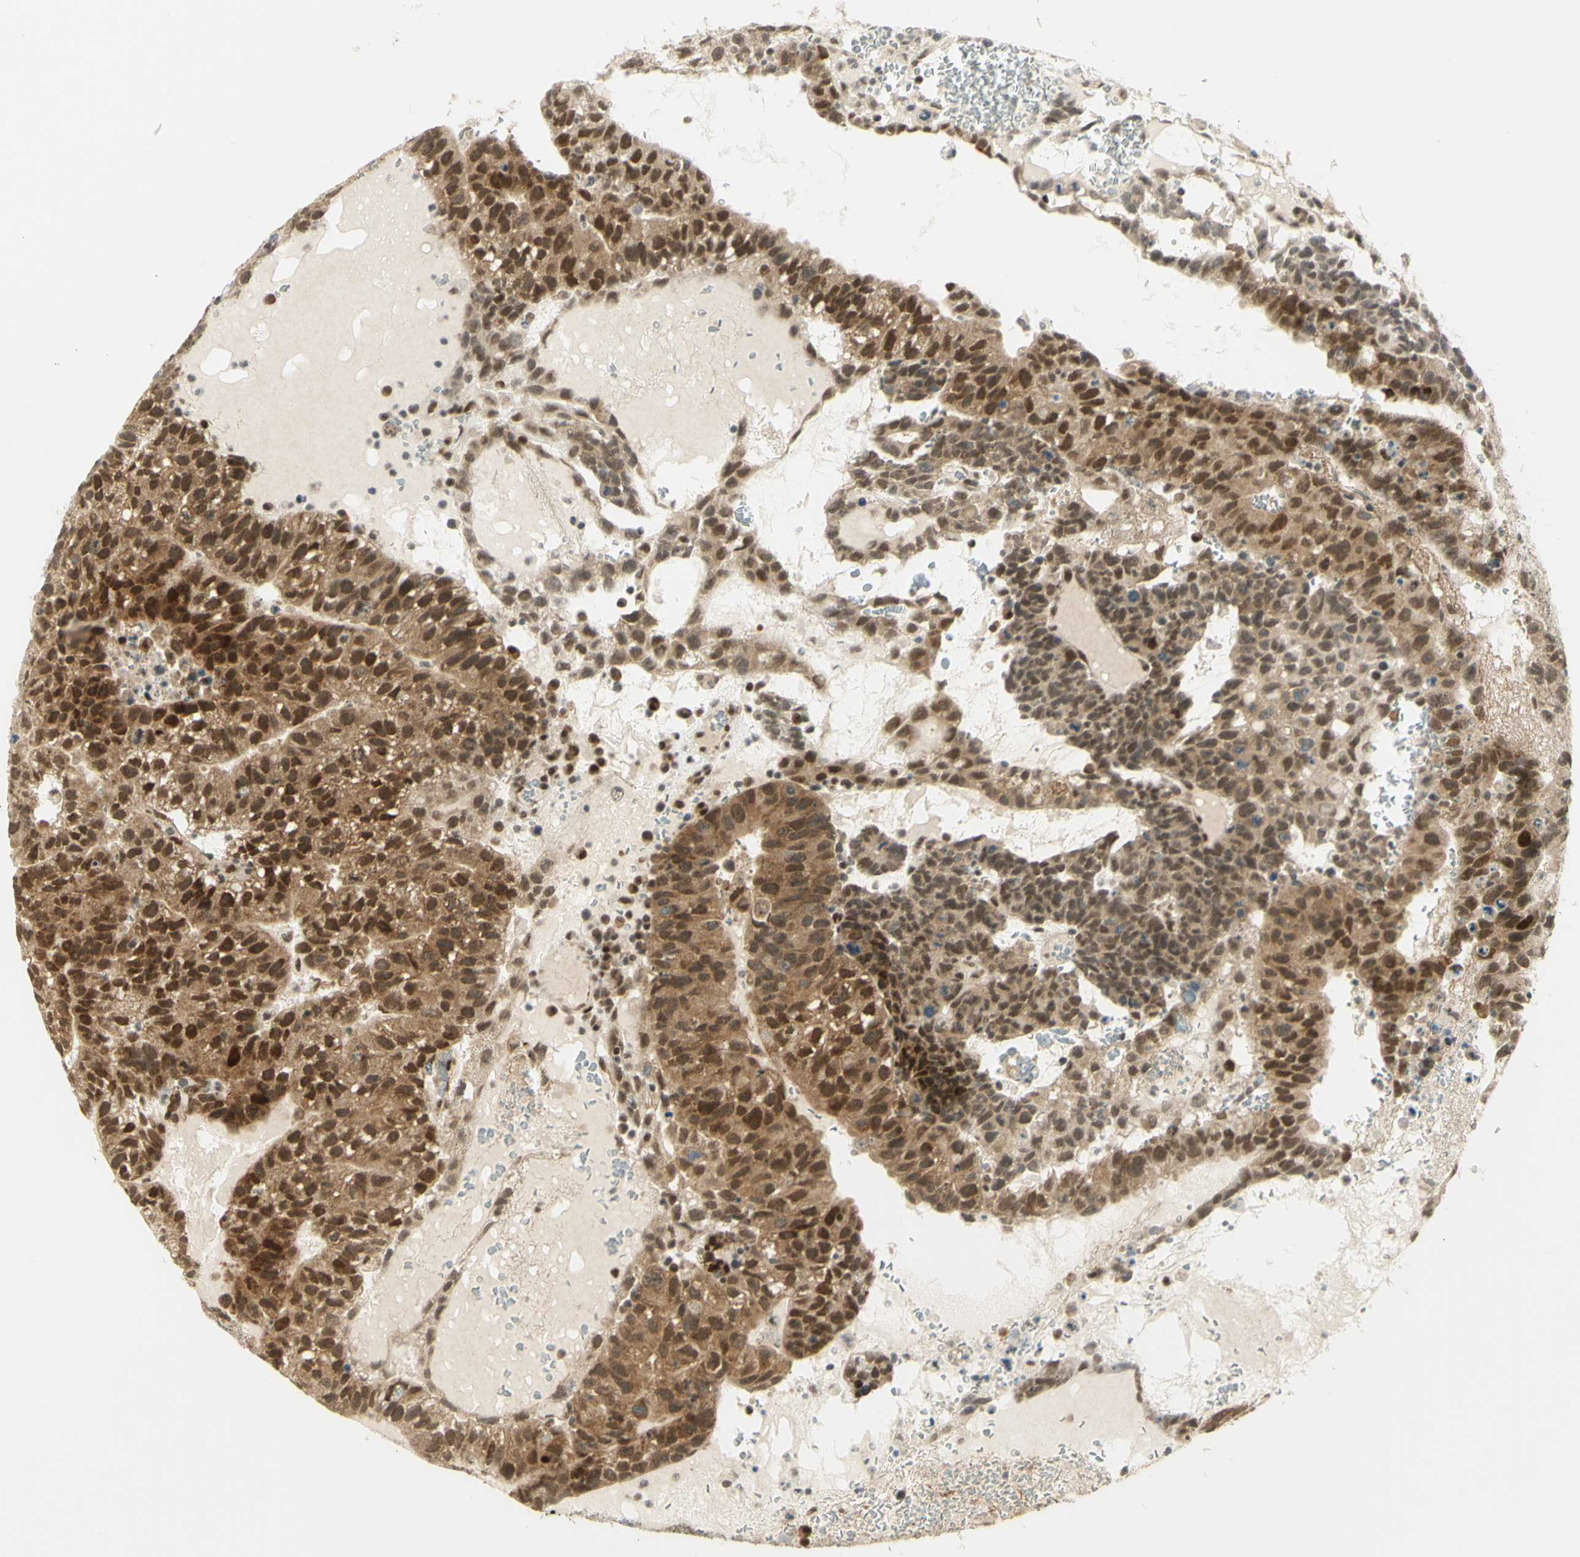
{"staining": {"intensity": "moderate", "quantity": ">75%", "location": "cytoplasmic/membranous,nuclear"}, "tissue": "testis cancer", "cell_type": "Tumor cells", "image_type": "cancer", "snomed": [{"axis": "morphology", "description": "Seminoma, NOS"}, {"axis": "morphology", "description": "Carcinoma, Embryonal, NOS"}, {"axis": "topography", "description": "Testis"}], "caption": "High-power microscopy captured an immunohistochemistry micrograph of testis cancer, revealing moderate cytoplasmic/membranous and nuclear staining in approximately >75% of tumor cells. The staining was performed using DAB (3,3'-diaminobenzidine), with brown indicating positive protein expression. Nuclei are stained blue with hematoxylin.", "gene": "DDX1", "patient": {"sex": "male", "age": 52}}